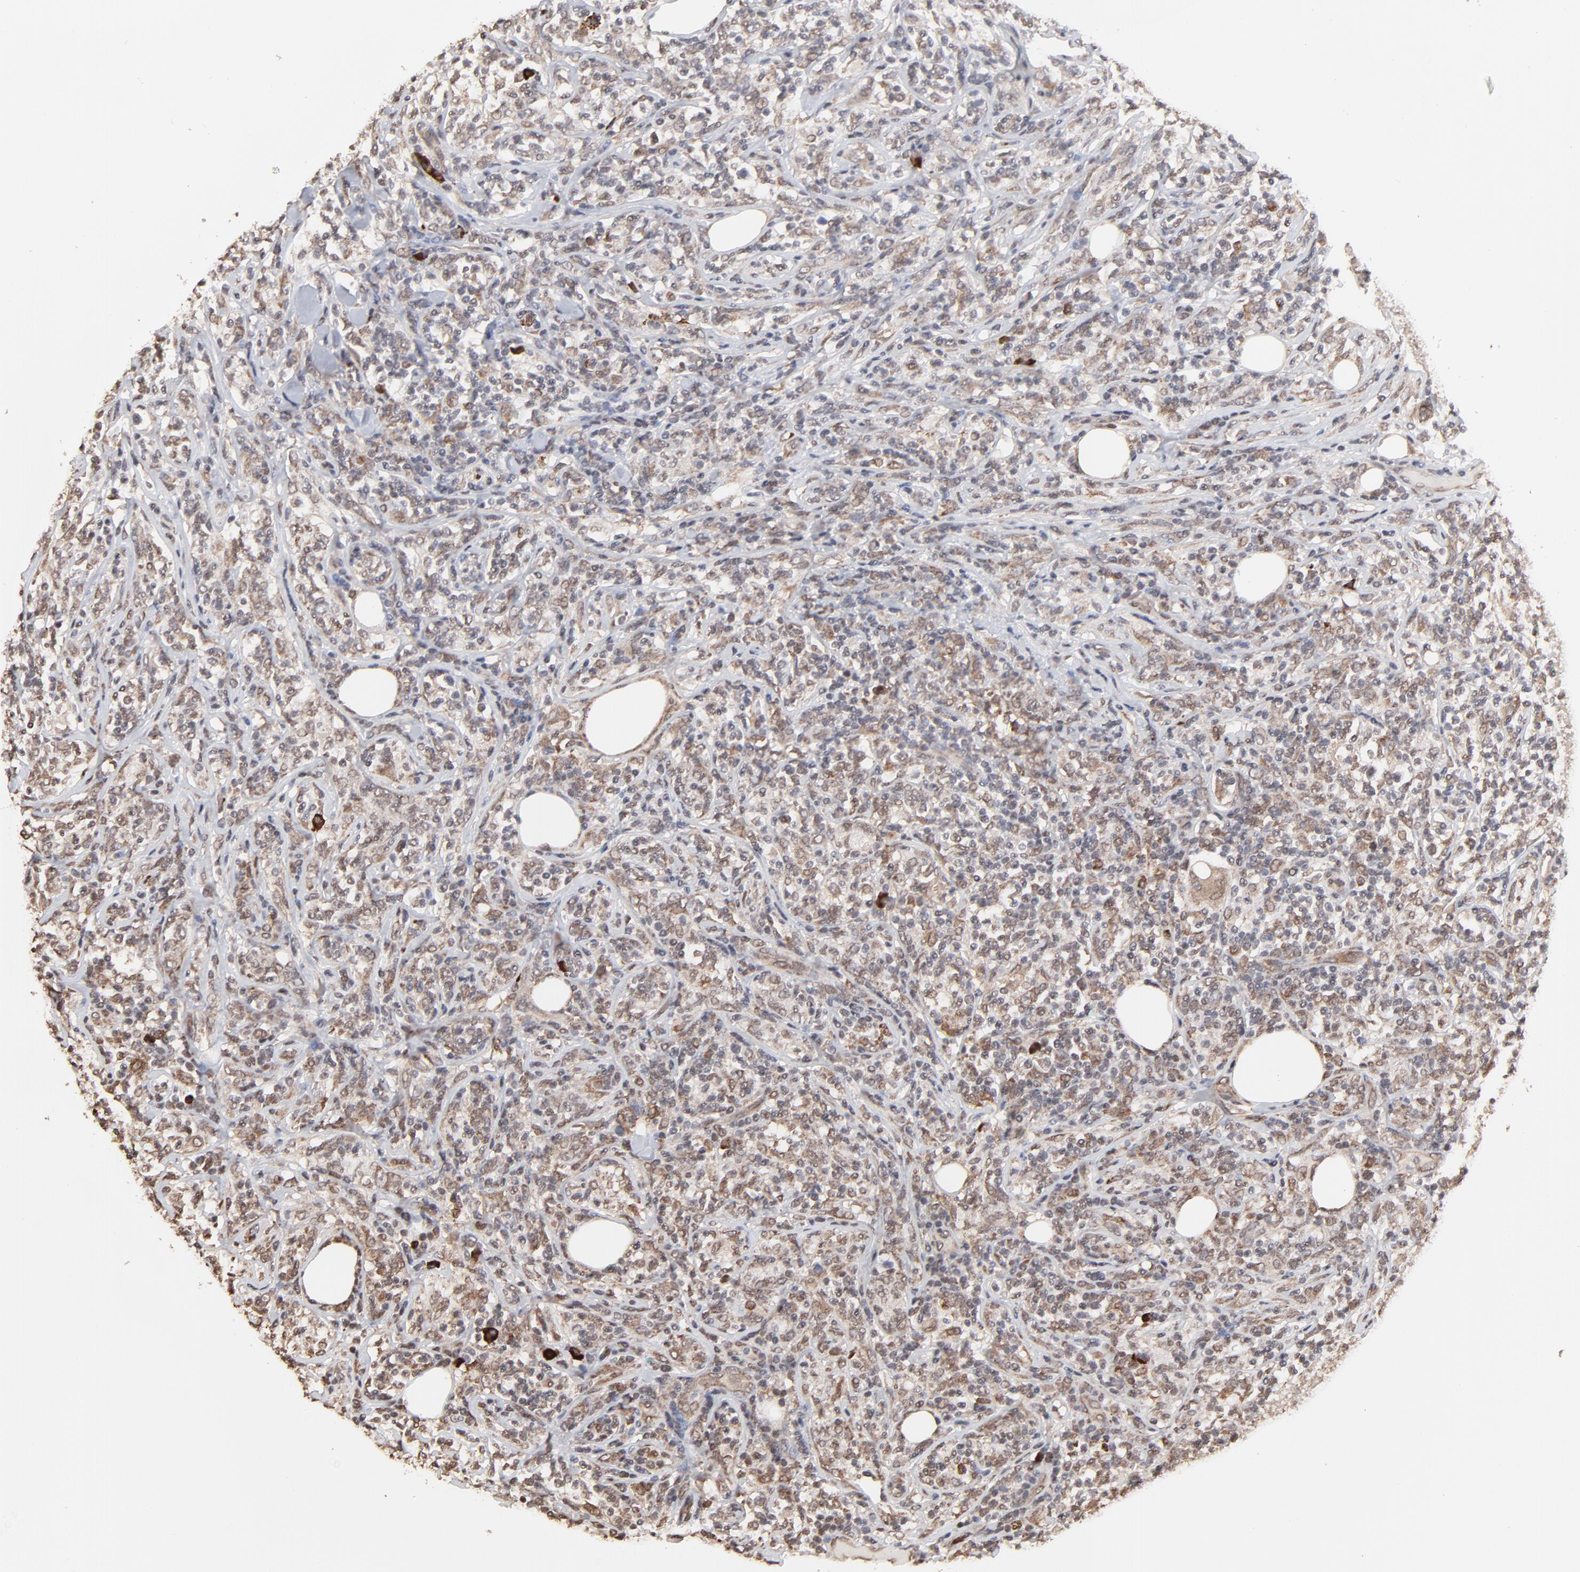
{"staining": {"intensity": "moderate", "quantity": ">75%", "location": "cytoplasmic/membranous"}, "tissue": "lymphoma", "cell_type": "Tumor cells", "image_type": "cancer", "snomed": [{"axis": "morphology", "description": "Malignant lymphoma, non-Hodgkin's type, High grade"}, {"axis": "topography", "description": "Lymph node"}], "caption": "Protein staining shows moderate cytoplasmic/membranous expression in approximately >75% of tumor cells in lymphoma. (IHC, brightfield microscopy, high magnification).", "gene": "CHM", "patient": {"sex": "female", "age": 84}}